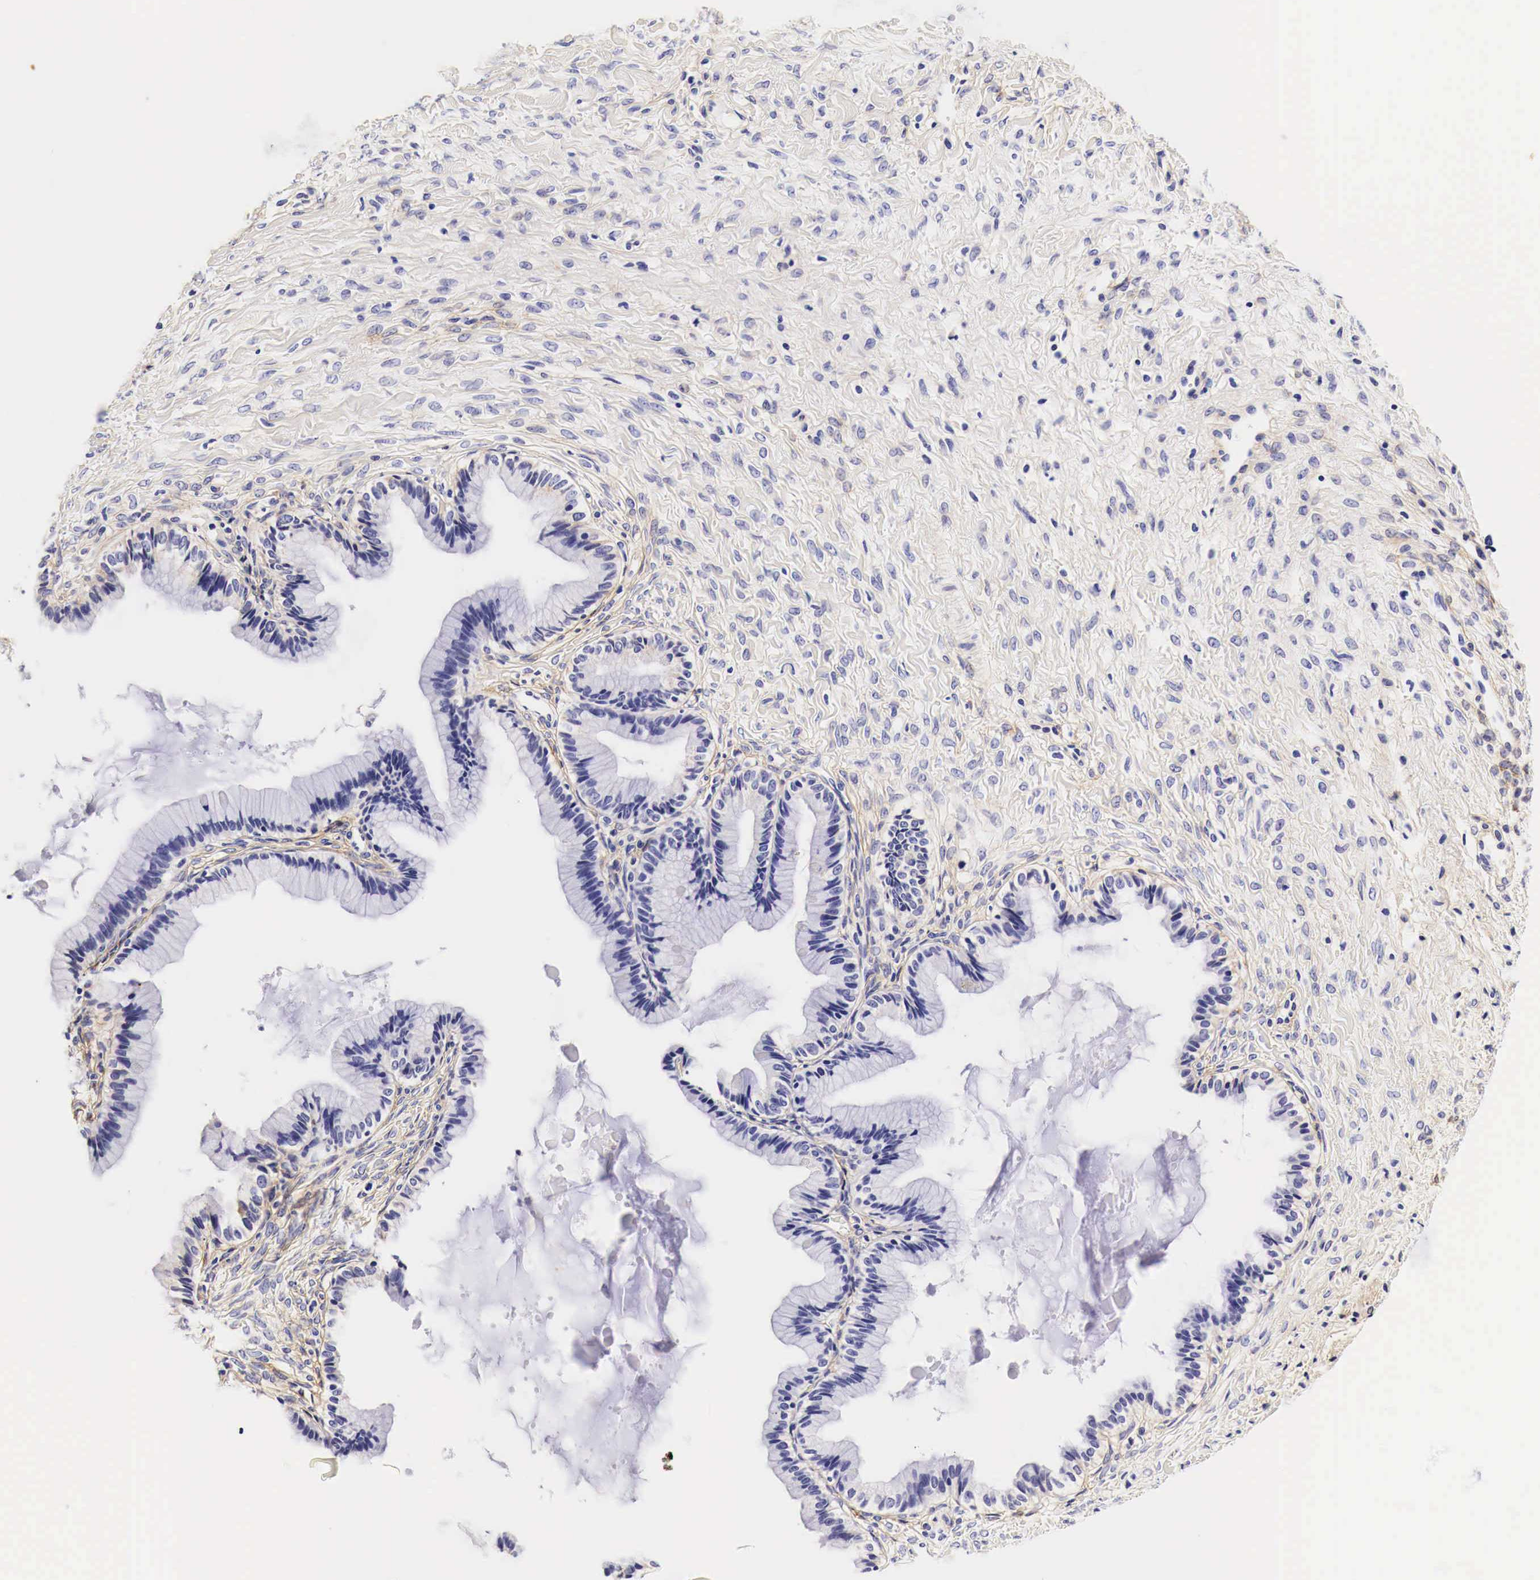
{"staining": {"intensity": "negative", "quantity": "none", "location": "none"}, "tissue": "ovarian cancer", "cell_type": "Tumor cells", "image_type": "cancer", "snomed": [{"axis": "morphology", "description": "Cystadenocarcinoma, mucinous, NOS"}, {"axis": "topography", "description": "Ovary"}], "caption": "This micrograph is of mucinous cystadenocarcinoma (ovarian) stained with immunohistochemistry to label a protein in brown with the nuclei are counter-stained blue. There is no expression in tumor cells. Nuclei are stained in blue.", "gene": "EGFR", "patient": {"sex": "female", "age": 41}}